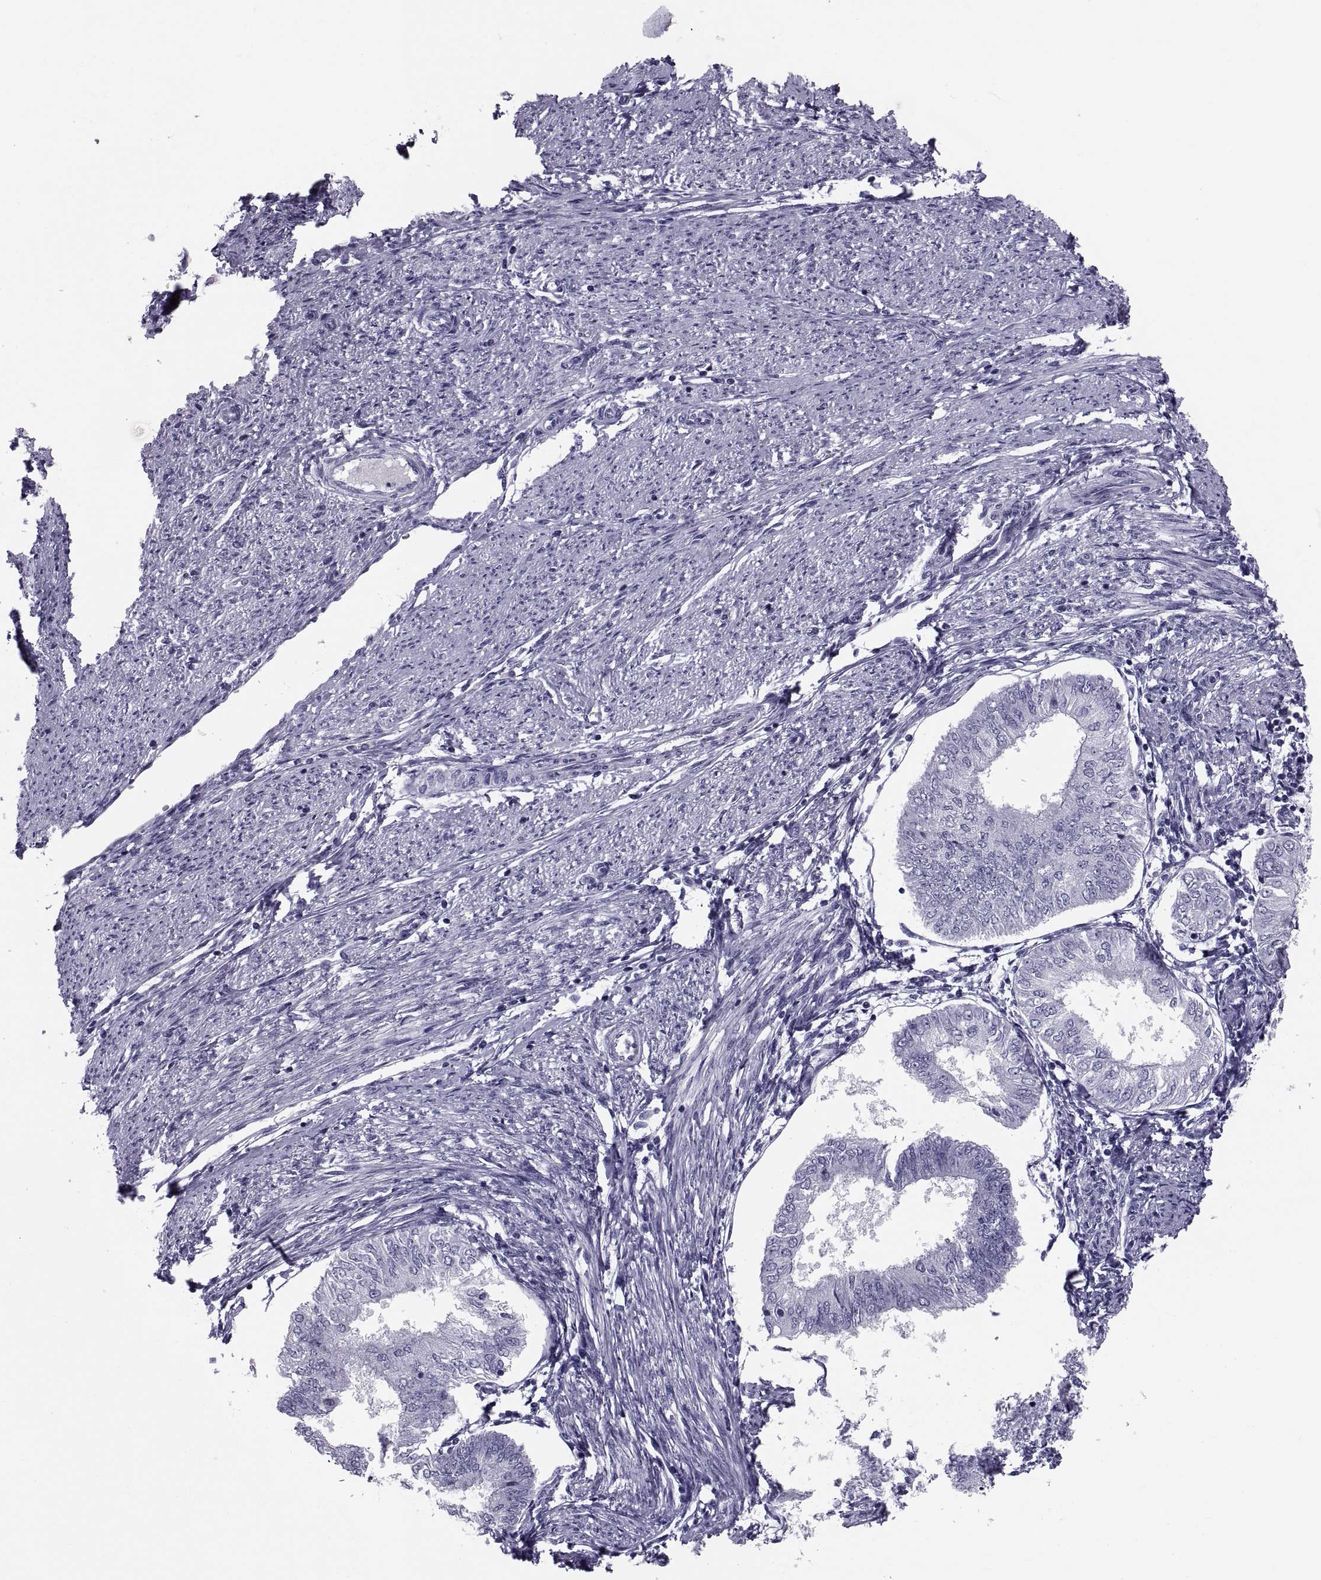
{"staining": {"intensity": "negative", "quantity": "none", "location": "none"}, "tissue": "endometrial cancer", "cell_type": "Tumor cells", "image_type": "cancer", "snomed": [{"axis": "morphology", "description": "Adenocarcinoma, NOS"}, {"axis": "topography", "description": "Endometrium"}], "caption": "This is an immunohistochemistry image of human endometrial cancer. There is no staining in tumor cells.", "gene": "CRISP1", "patient": {"sex": "female", "age": 58}}